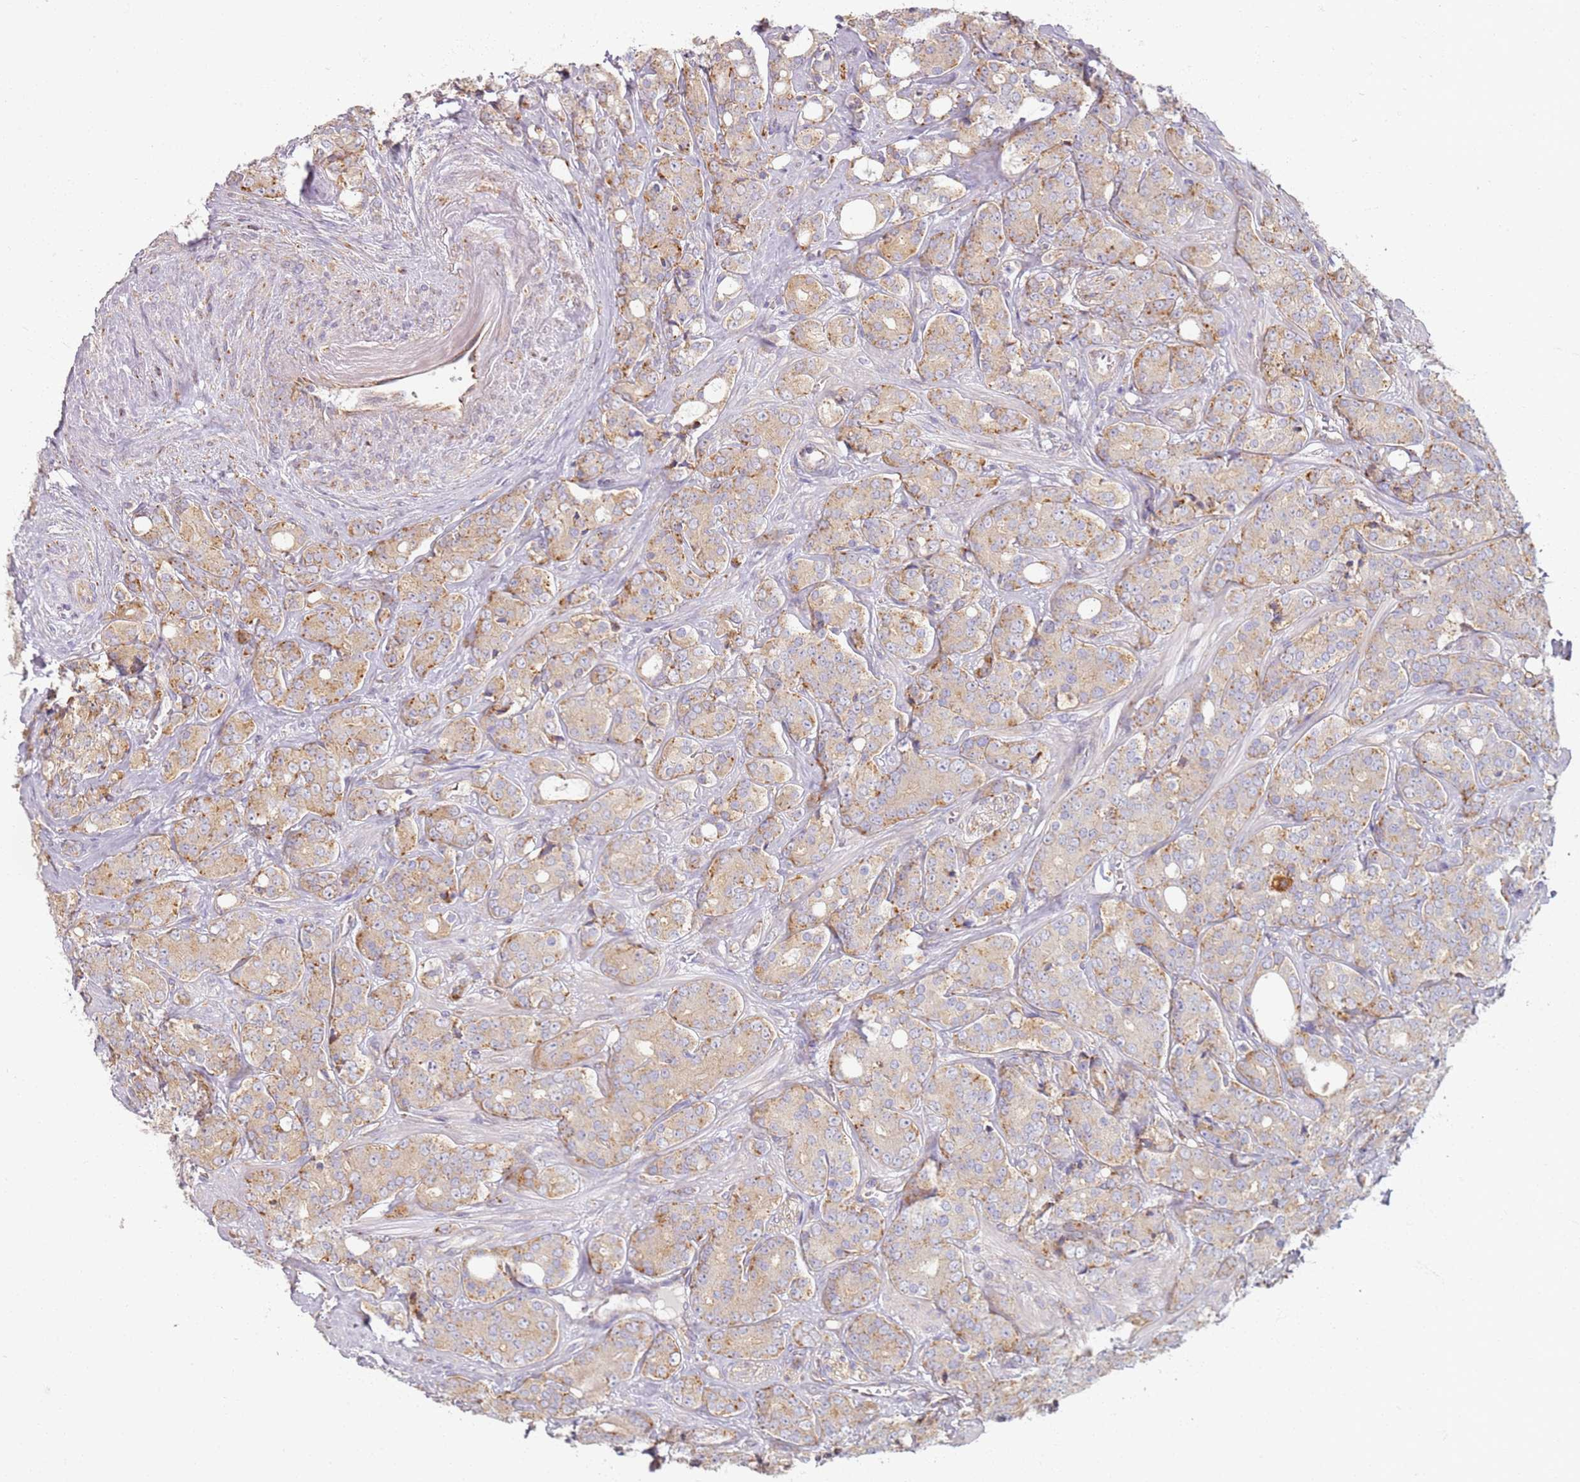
{"staining": {"intensity": "weak", "quantity": ">75%", "location": "cytoplasmic/membranous"}, "tissue": "prostate cancer", "cell_type": "Tumor cells", "image_type": "cancer", "snomed": [{"axis": "morphology", "description": "Adenocarcinoma, High grade"}, {"axis": "topography", "description": "Prostate"}], "caption": "Immunohistochemical staining of human adenocarcinoma (high-grade) (prostate) reveals low levels of weak cytoplasmic/membranous staining in about >75% of tumor cells.", "gene": "PROKR2", "patient": {"sex": "male", "age": 62}}